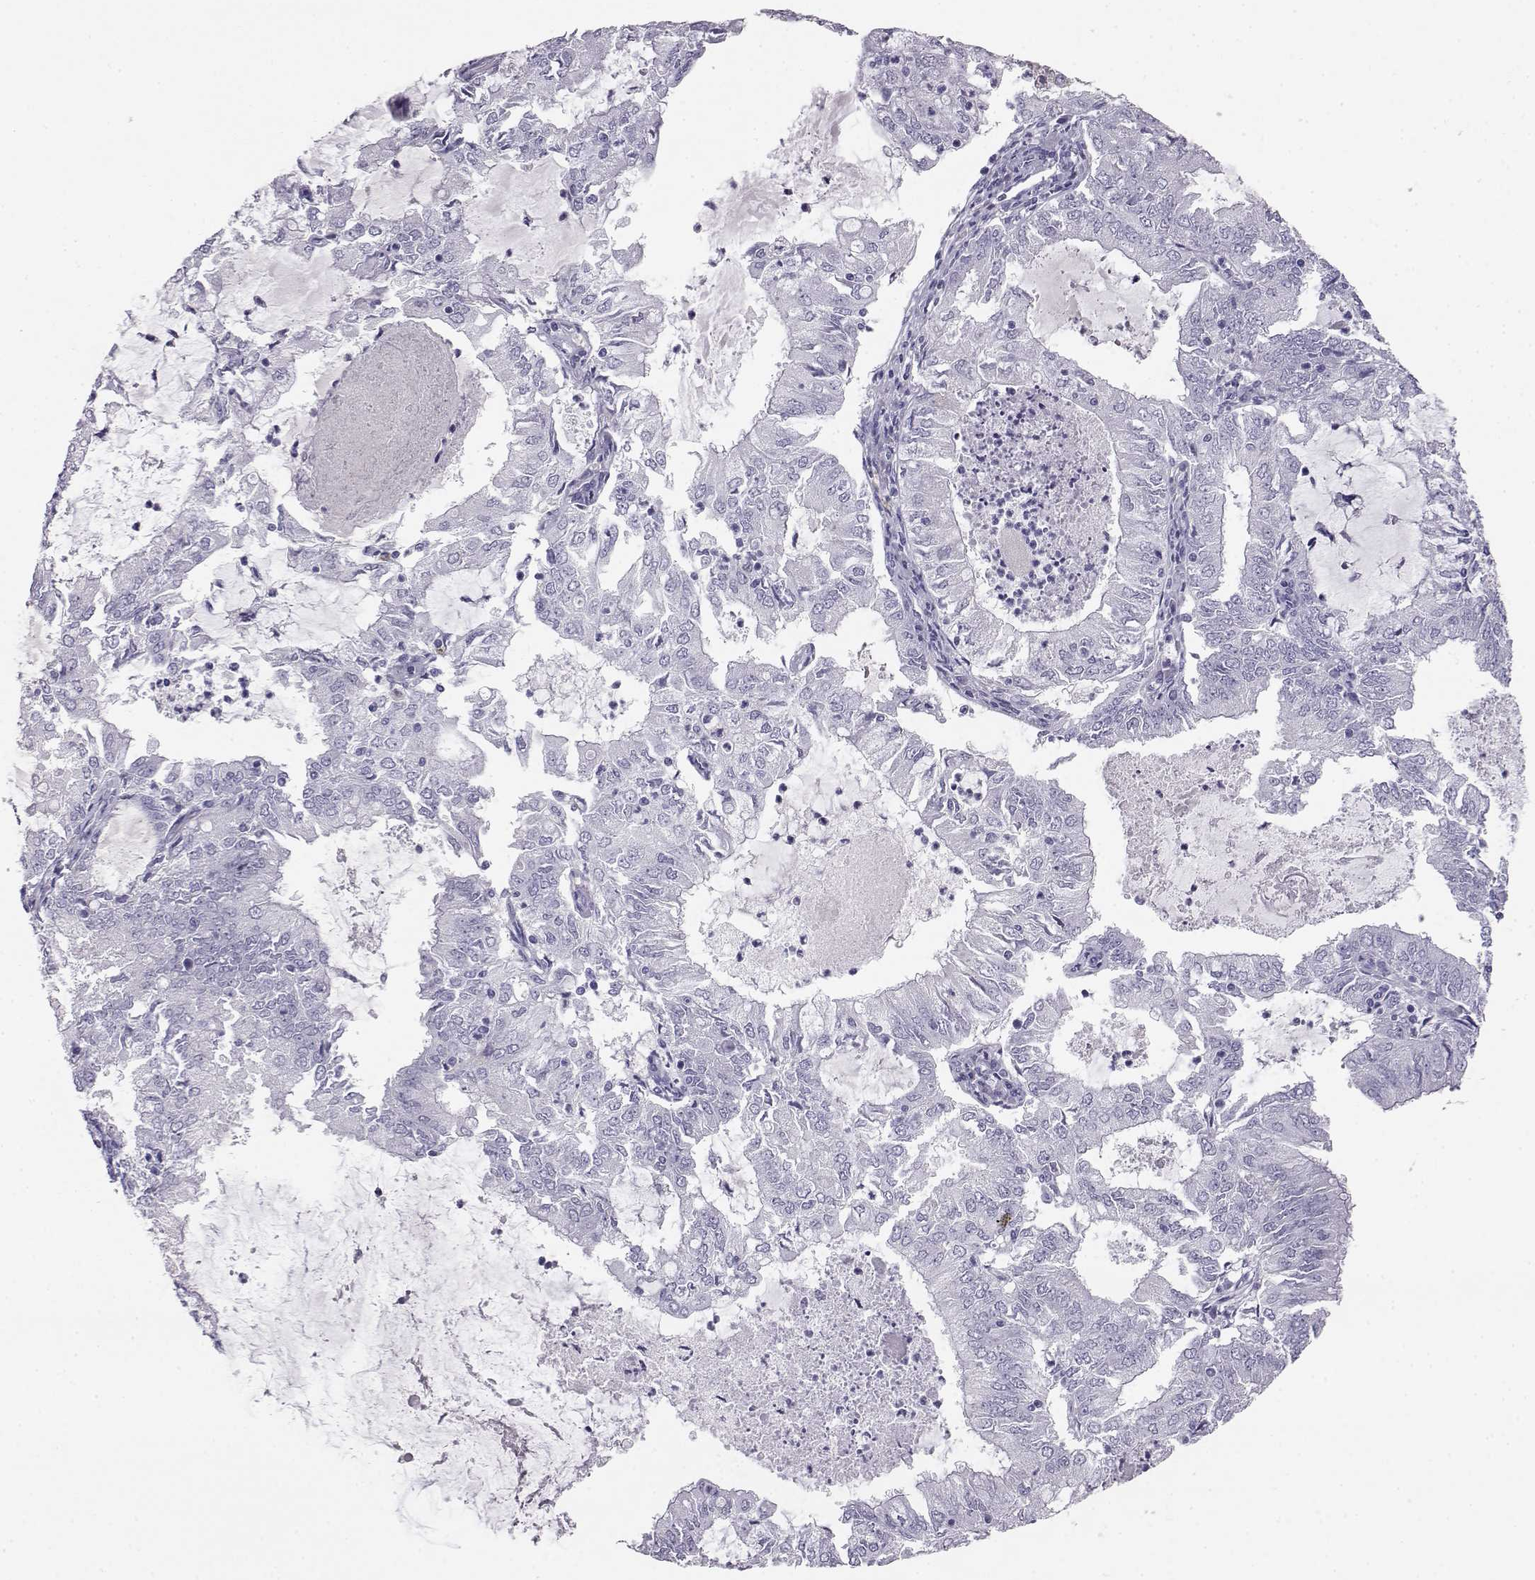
{"staining": {"intensity": "negative", "quantity": "none", "location": "none"}, "tissue": "endometrial cancer", "cell_type": "Tumor cells", "image_type": "cancer", "snomed": [{"axis": "morphology", "description": "Adenocarcinoma, NOS"}, {"axis": "topography", "description": "Endometrium"}], "caption": "Immunohistochemistry histopathology image of human endometrial adenocarcinoma stained for a protein (brown), which displays no staining in tumor cells.", "gene": "ITLN2", "patient": {"sex": "female", "age": 57}}